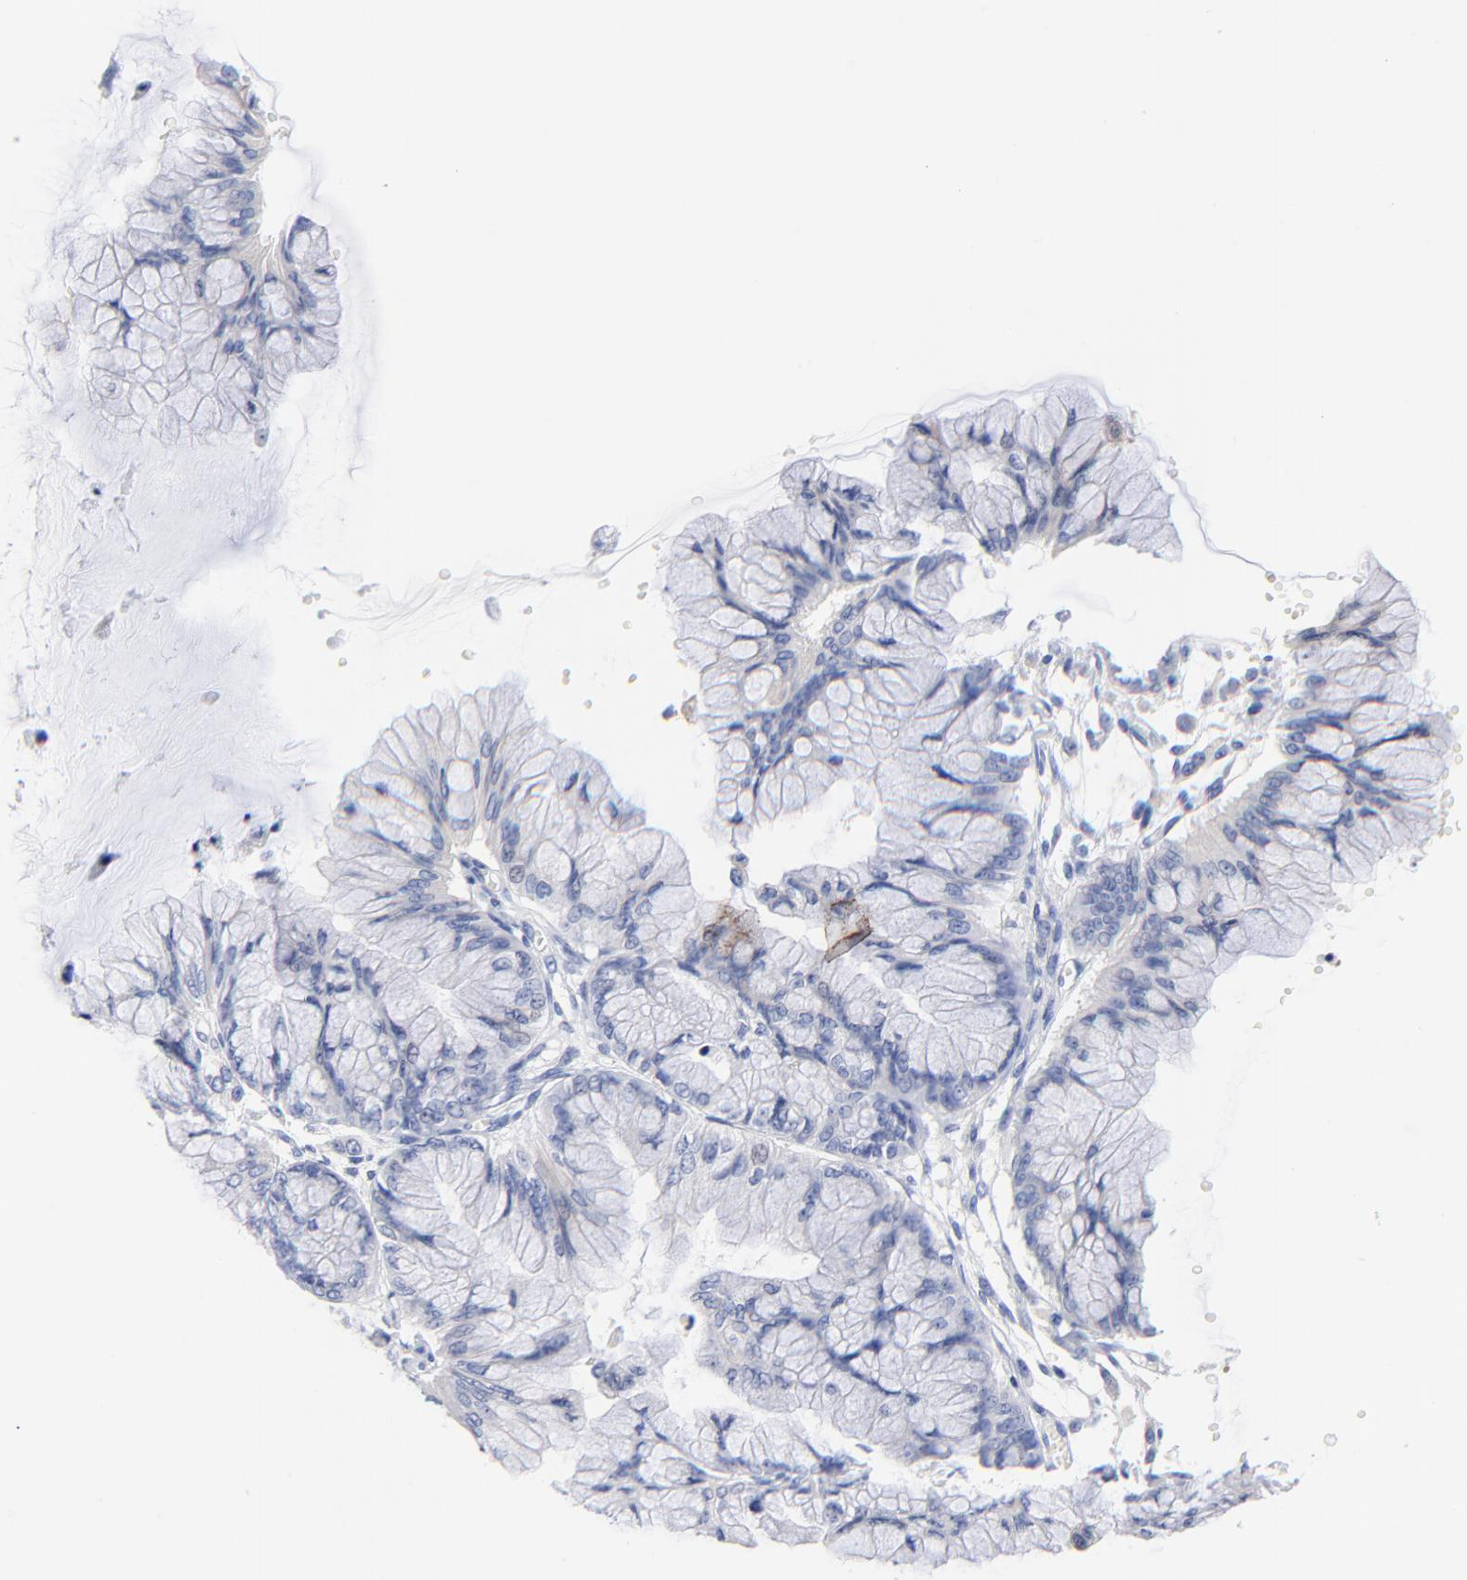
{"staining": {"intensity": "negative", "quantity": "none", "location": "none"}, "tissue": "ovarian cancer", "cell_type": "Tumor cells", "image_type": "cancer", "snomed": [{"axis": "morphology", "description": "Cystadenocarcinoma, mucinous, NOS"}, {"axis": "topography", "description": "Ovary"}], "caption": "There is no significant expression in tumor cells of mucinous cystadenocarcinoma (ovarian). (DAB immunohistochemistry (IHC) visualized using brightfield microscopy, high magnification).", "gene": "FBXO10", "patient": {"sex": "female", "age": 63}}